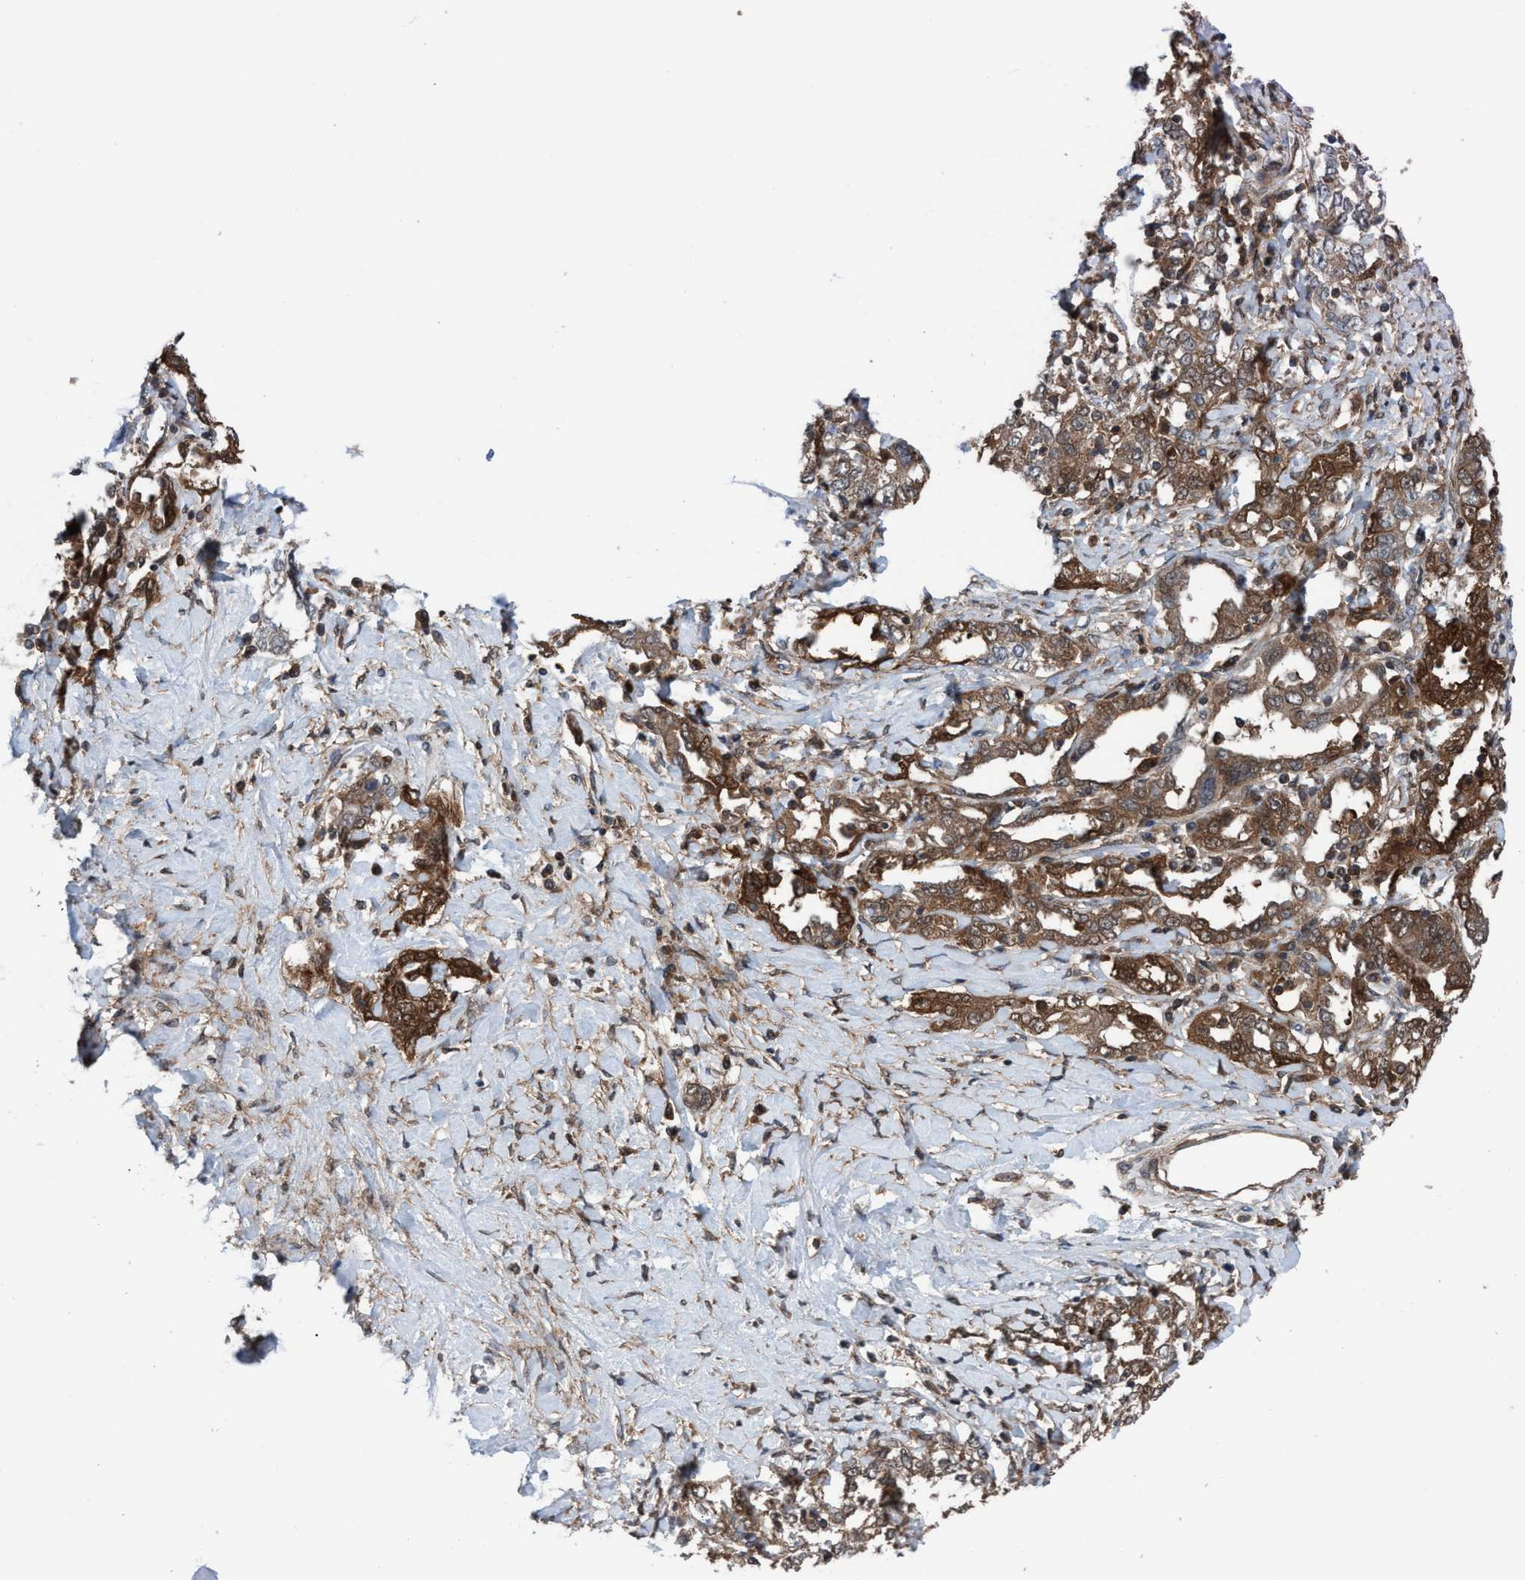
{"staining": {"intensity": "moderate", "quantity": ">75%", "location": "cytoplasmic/membranous"}, "tissue": "ovarian cancer", "cell_type": "Tumor cells", "image_type": "cancer", "snomed": [{"axis": "morphology", "description": "Carcinoma, endometroid"}, {"axis": "topography", "description": "Ovary"}], "caption": "Immunohistochemistry (DAB) staining of ovarian cancer displays moderate cytoplasmic/membranous protein expression in about >75% of tumor cells. (brown staining indicates protein expression, while blue staining denotes nuclei).", "gene": "GLOD4", "patient": {"sex": "female", "age": 62}}